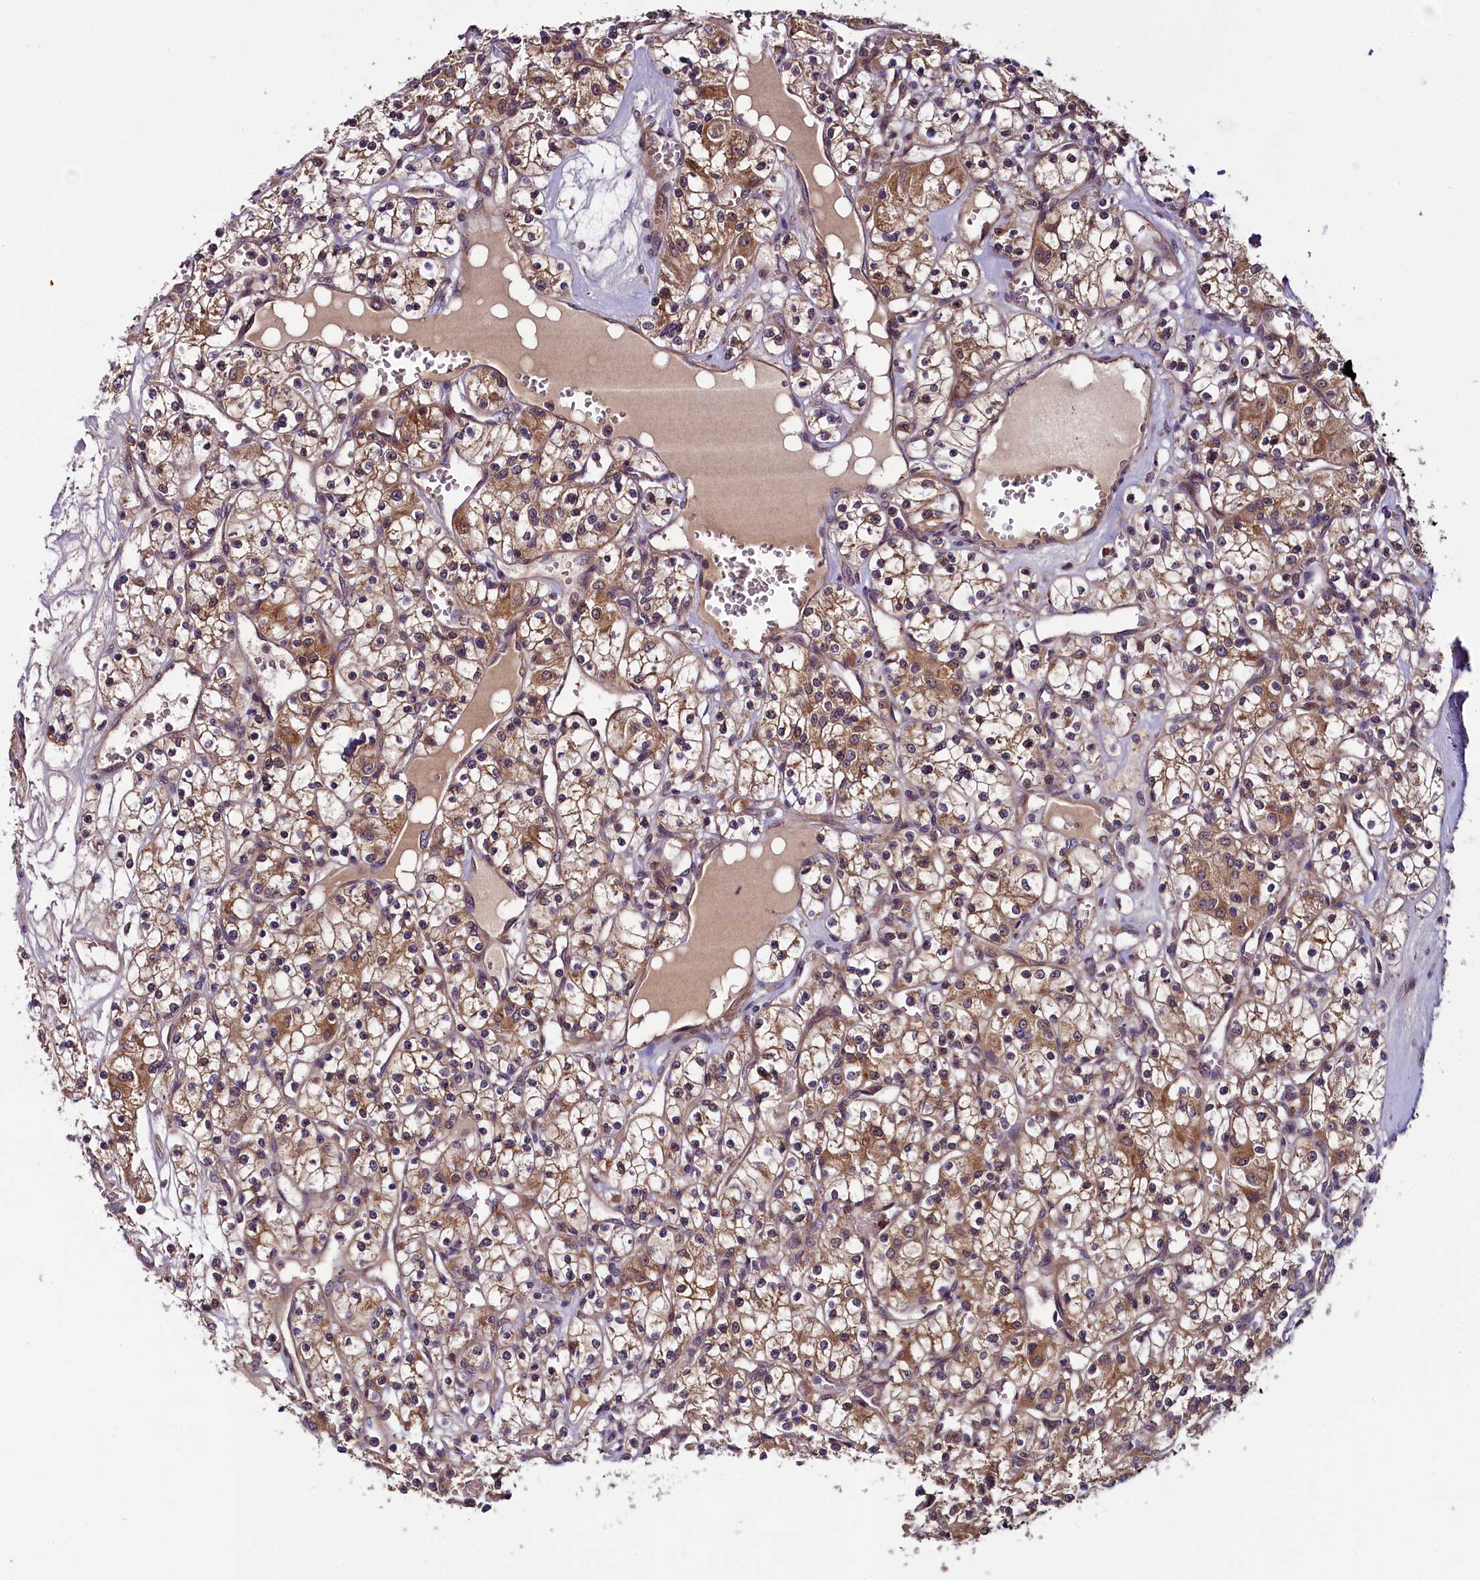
{"staining": {"intensity": "moderate", "quantity": "<25%", "location": "cytoplasmic/membranous"}, "tissue": "renal cancer", "cell_type": "Tumor cells", "image_type": "cancer", "snomed": [{"axis": "morphology", "description": "Adenocarcinoma, NOS"}, {"axis": "topography", "description": "Kidney"}], "caption": "IHC photomicrograph of renal cancer (adenocarcinoma) stained for a protein (brown), which reveals low levels of moderate cytoplasmic/membranous expression in approximately <25% of tumor cells.", "gene": "RPUSD2", "patient": {"sex": "female", "age": 59}}